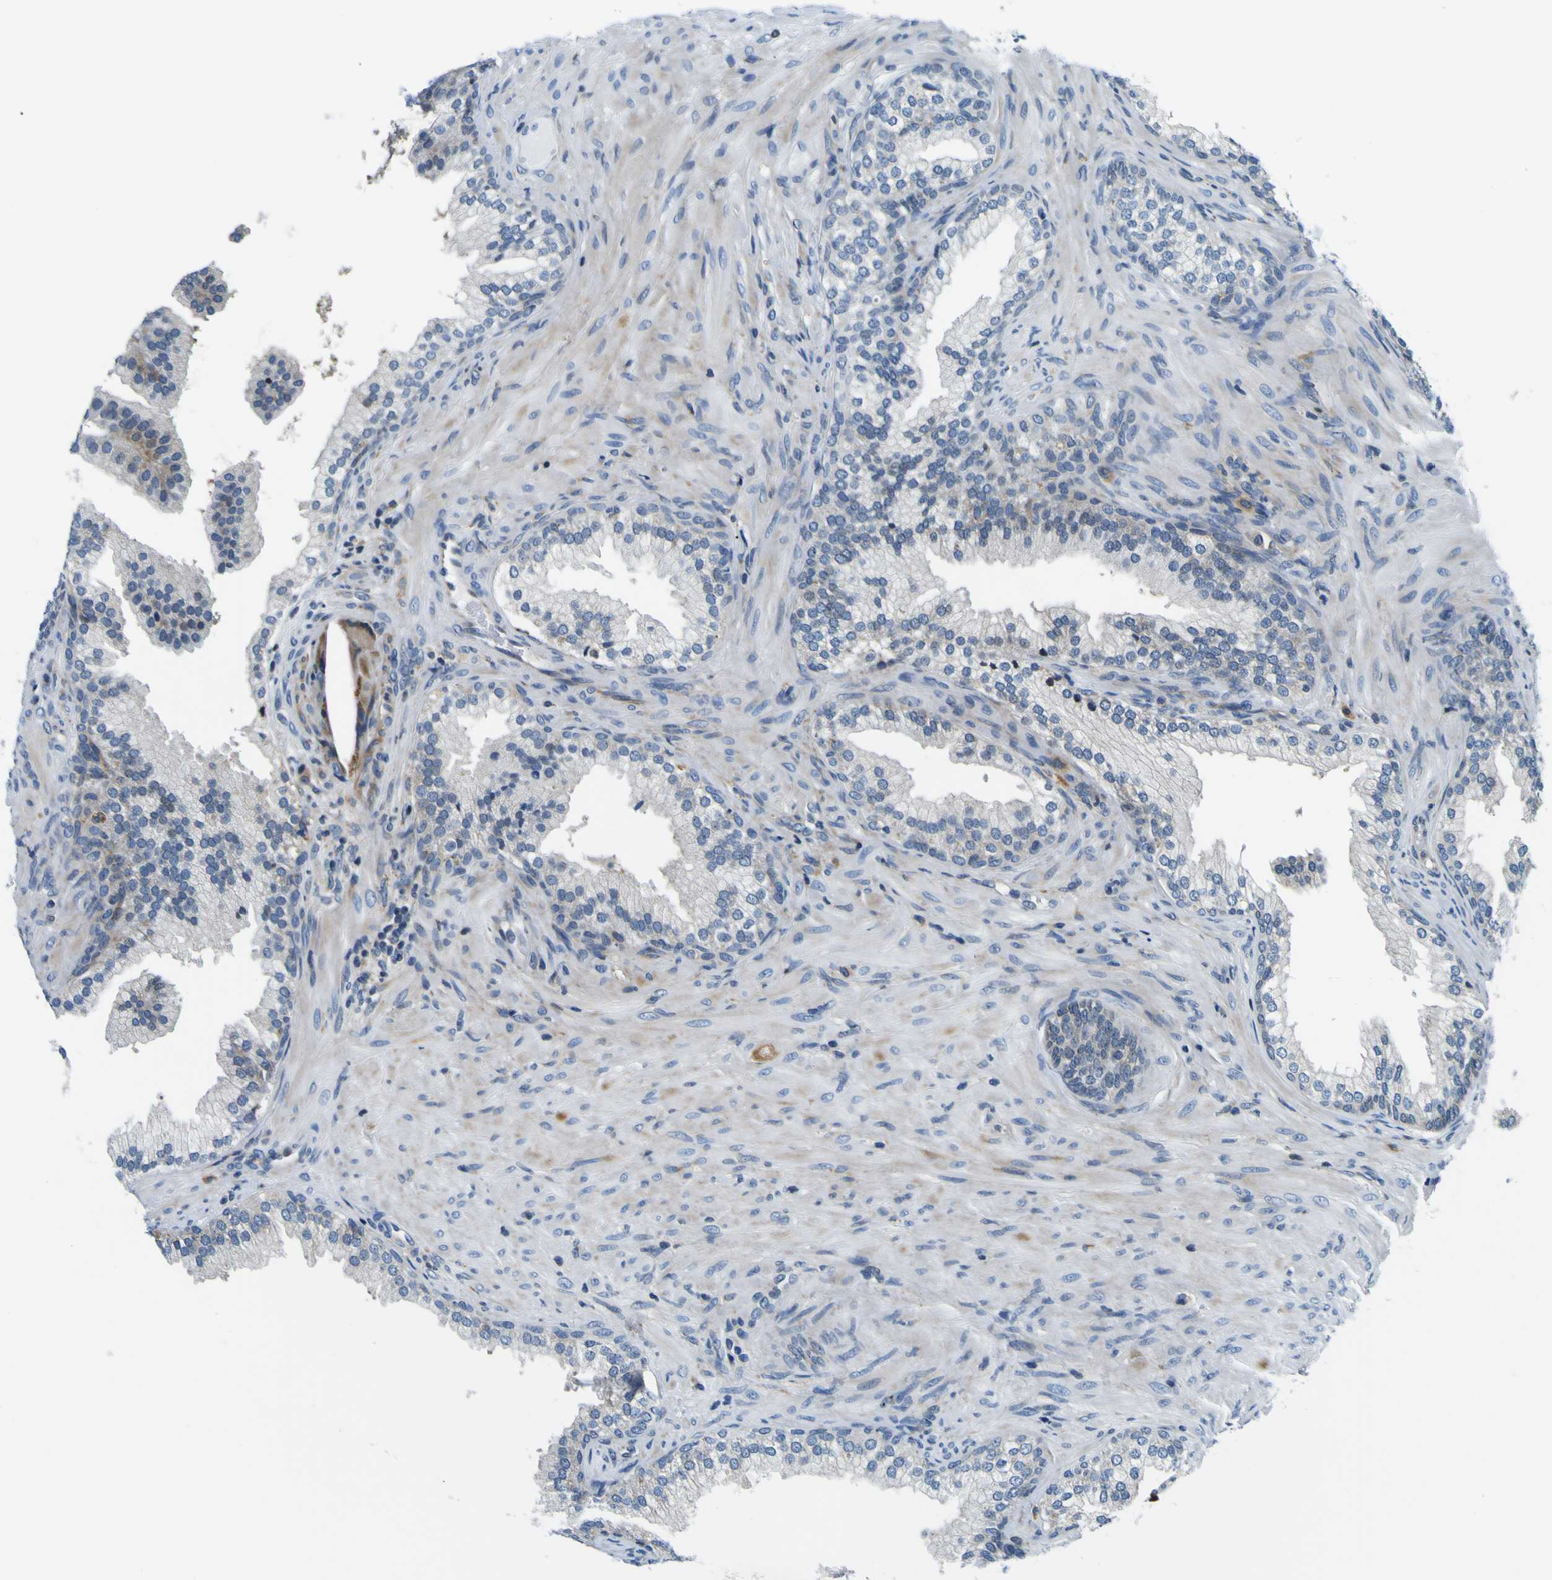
{"staining": {"intensity": "weak", "quantity": "<25%", "location": "cytoplasmic/membranous"}, "tissue": "prostate", "cell_type": "Glandular cells", "image_type": "normal", "snomed": [{"axis": "morphology", "description": "Normal tissue, NOS"}, {"axis": "topography", "description": "Prostate"}], "caption": "Glandular cells show no significant positivity in benign prostate. Brightfield microscopy of IHC stained with DAB (3,3'-diaminobenzidine) (brown) and hematoxylin (blue), captured at high magnification.", "gene": "NLRP3", "patient": {"sex": "male", "age": 76}}